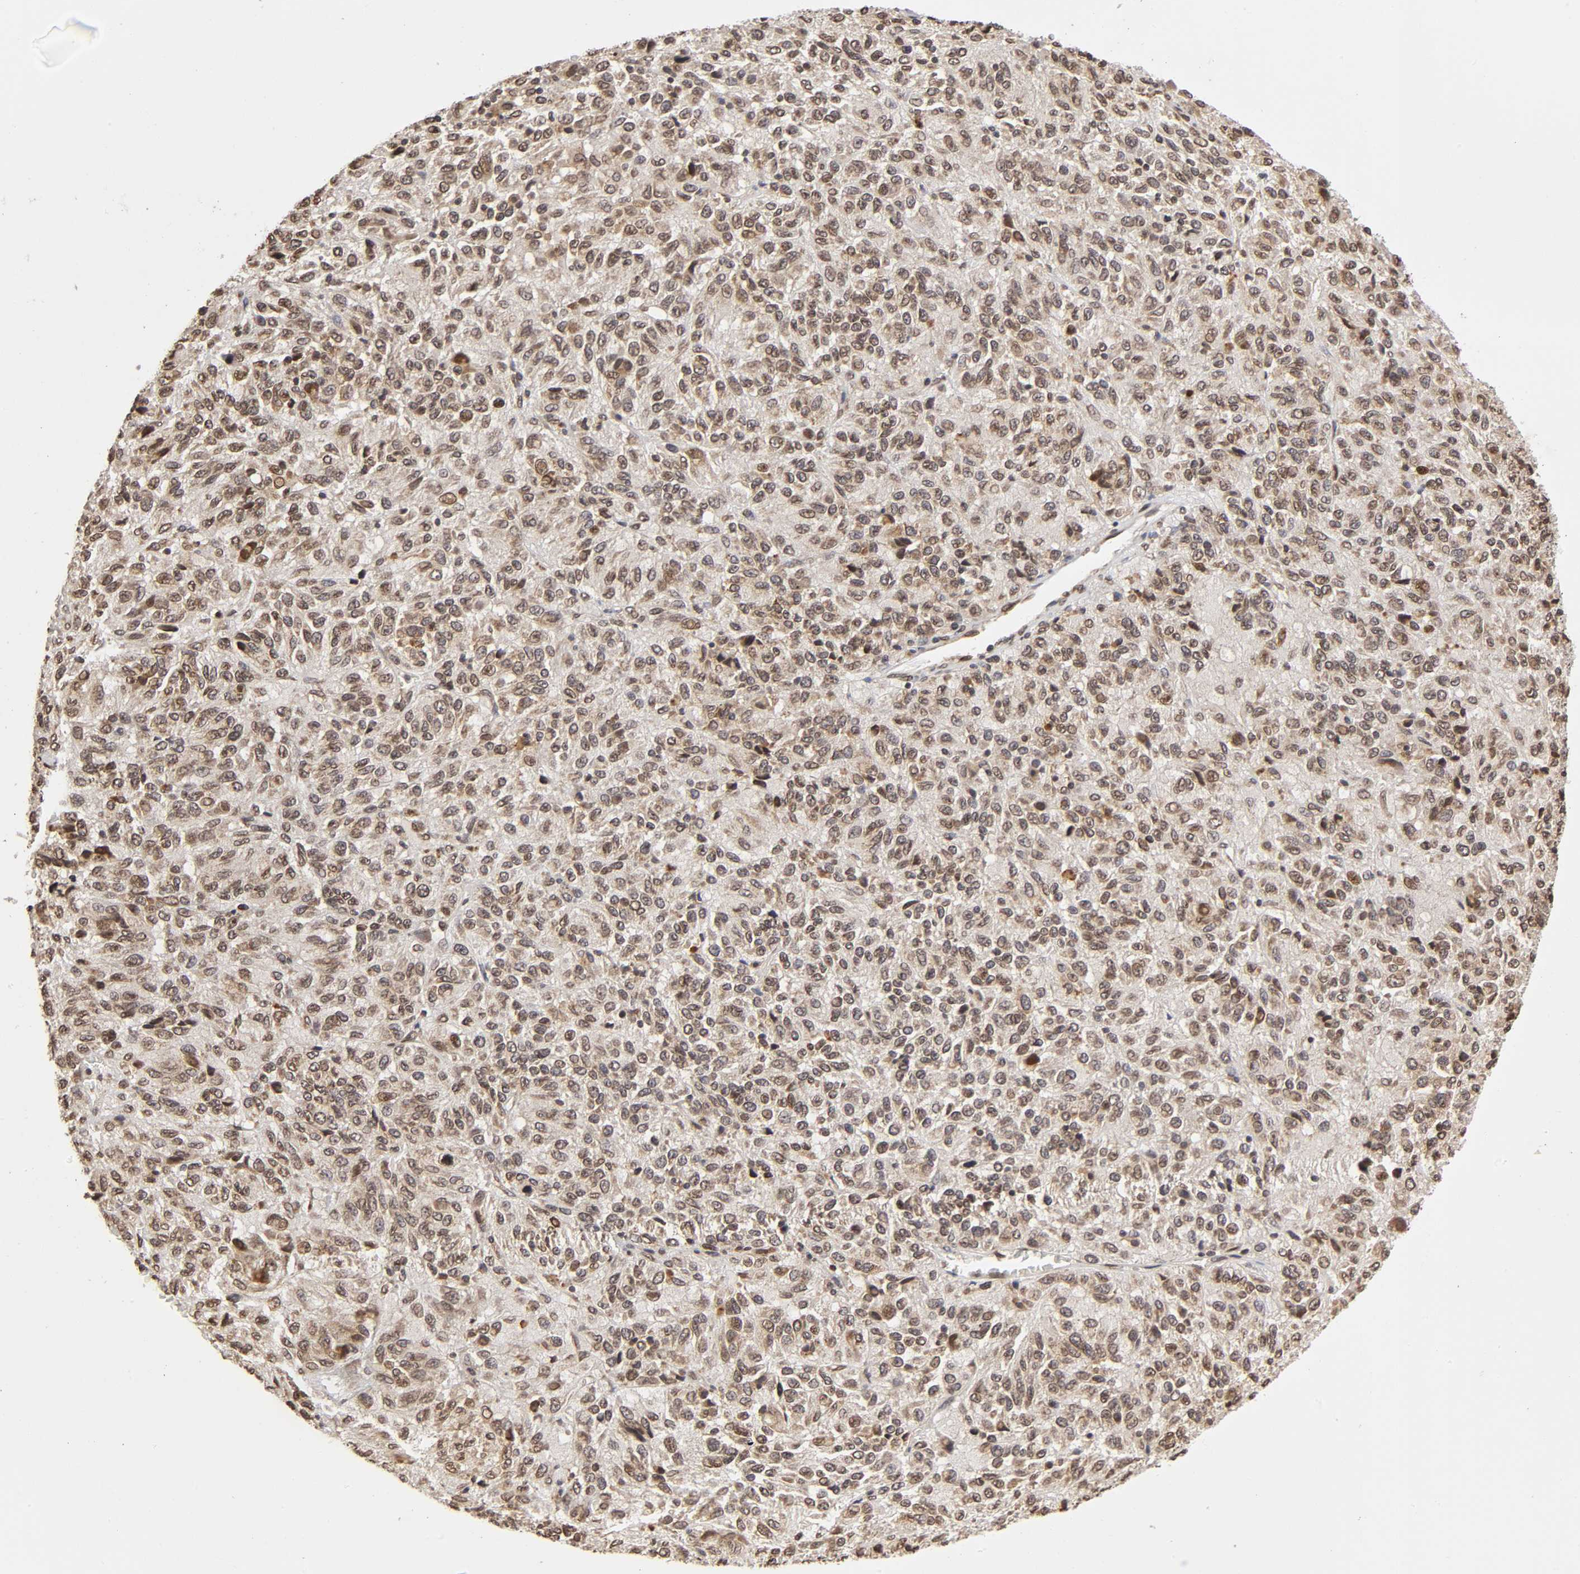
{"staining": {"intensity": "weak", "quantity": ">75%", "location": "cytoplasmic/membranous,nuclear"}, "tissue": "melanoma", "cell_type": "Tumor cells", "image_type": "cancer", "snomed": [{"axis": "morphology", "description": "Malignant melanoma, Metastatic site"}, {"axis": "topography", "description": "Lung"}], "caption": "A micrograph of human malignant melanoma (metastatic site) stained for a protein shows weak cytoplasmic/membranous and nuclear brown staining in tumor cells. (DAB IHC with brightfield microscopy, high magnification).", "gene": "MLLT6", "patient": {"sex": "male", "age": 64}}